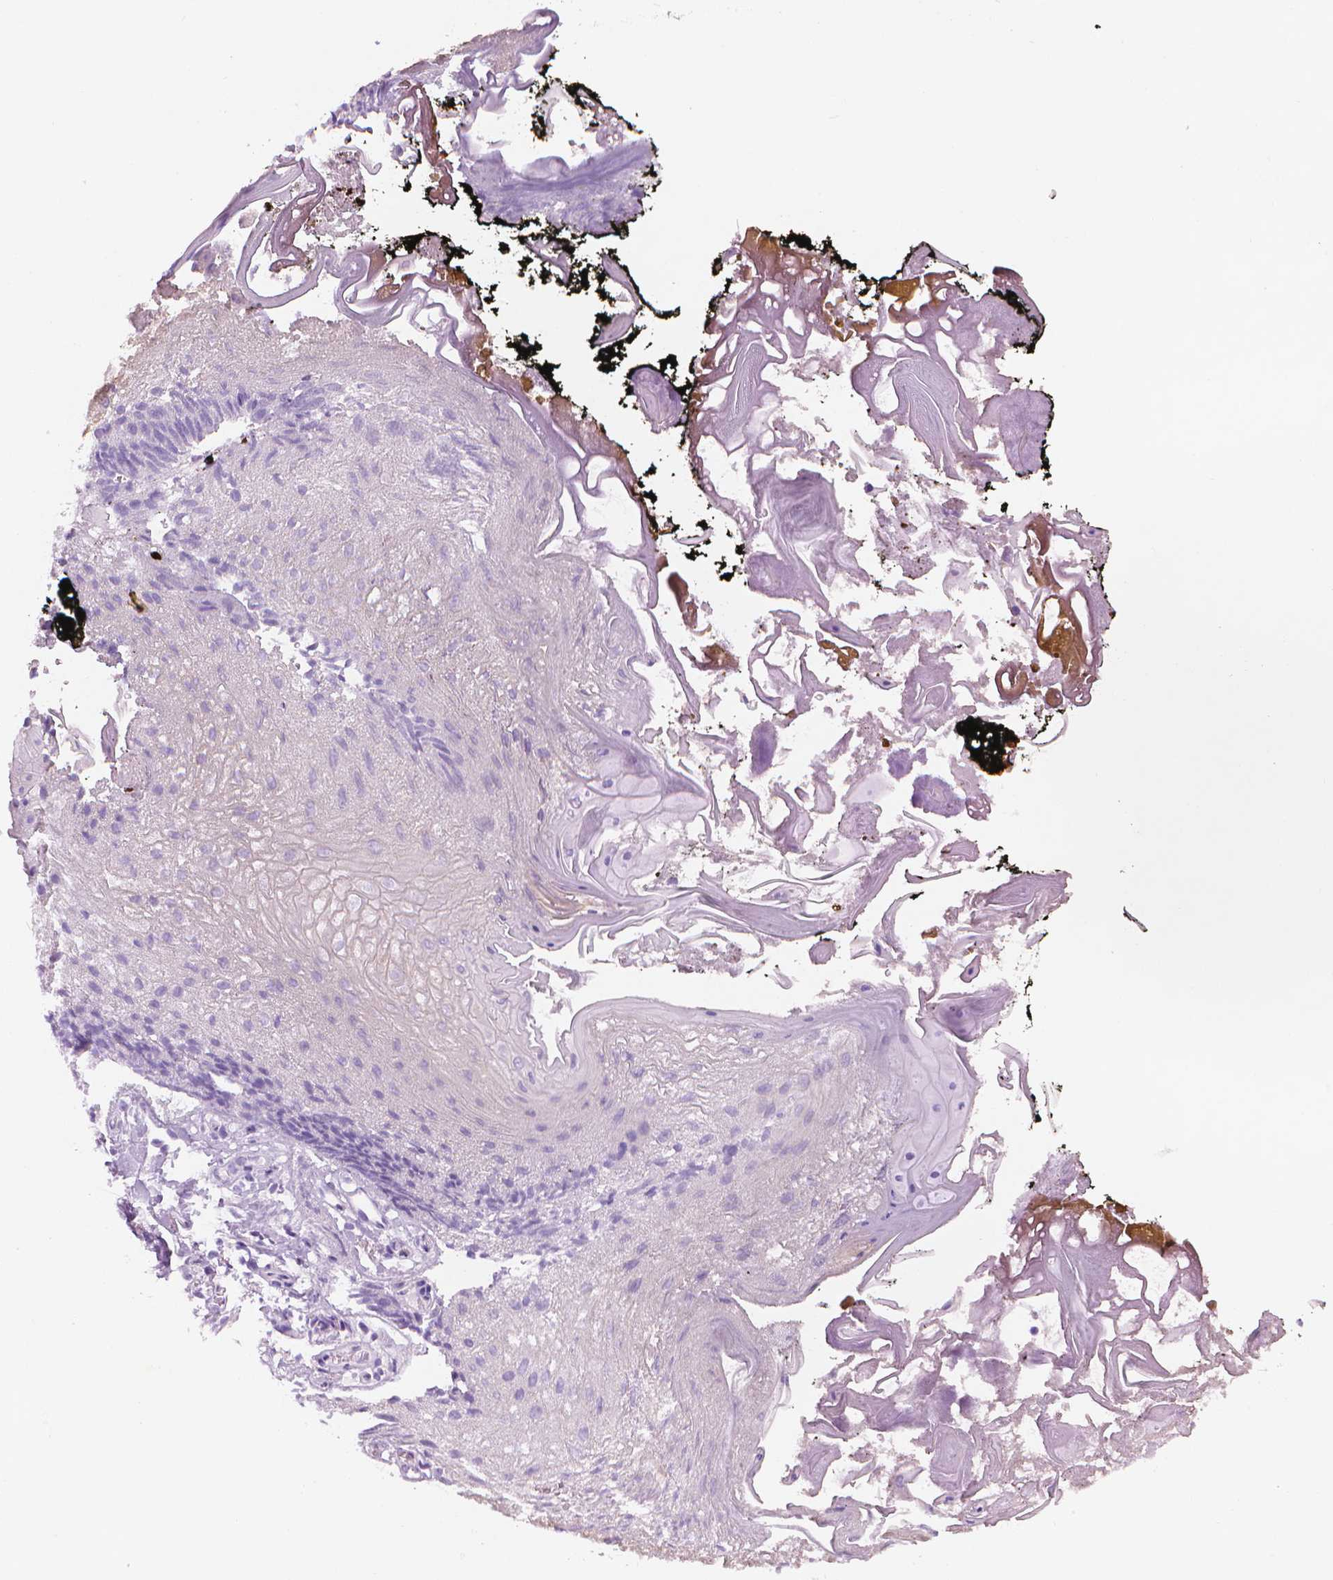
{"staining": {"intensity": "negative", "quantity": "none", "location": "none"}, "tissue": "oral mucosa", "cell_type": "Squamous epithelial cells", "image_type": "normal", "snomed": [{"axis": "morphology", "description": "Normal tissue, NOS"}, {"axis": "morphology", "description": "Squamous cell carcinoma, NOS"}, {"axis": "topography", "description": "Oral tissue"}, {"axis": "topography", "description": "Head-Neck"}], "caption": "Immunohistochemical staining of normal oral mucosa exhibits no significant expression in squamous epithelial cells.", "gene": "TTC29", "patient": {"sex": "male", "age": 69}}